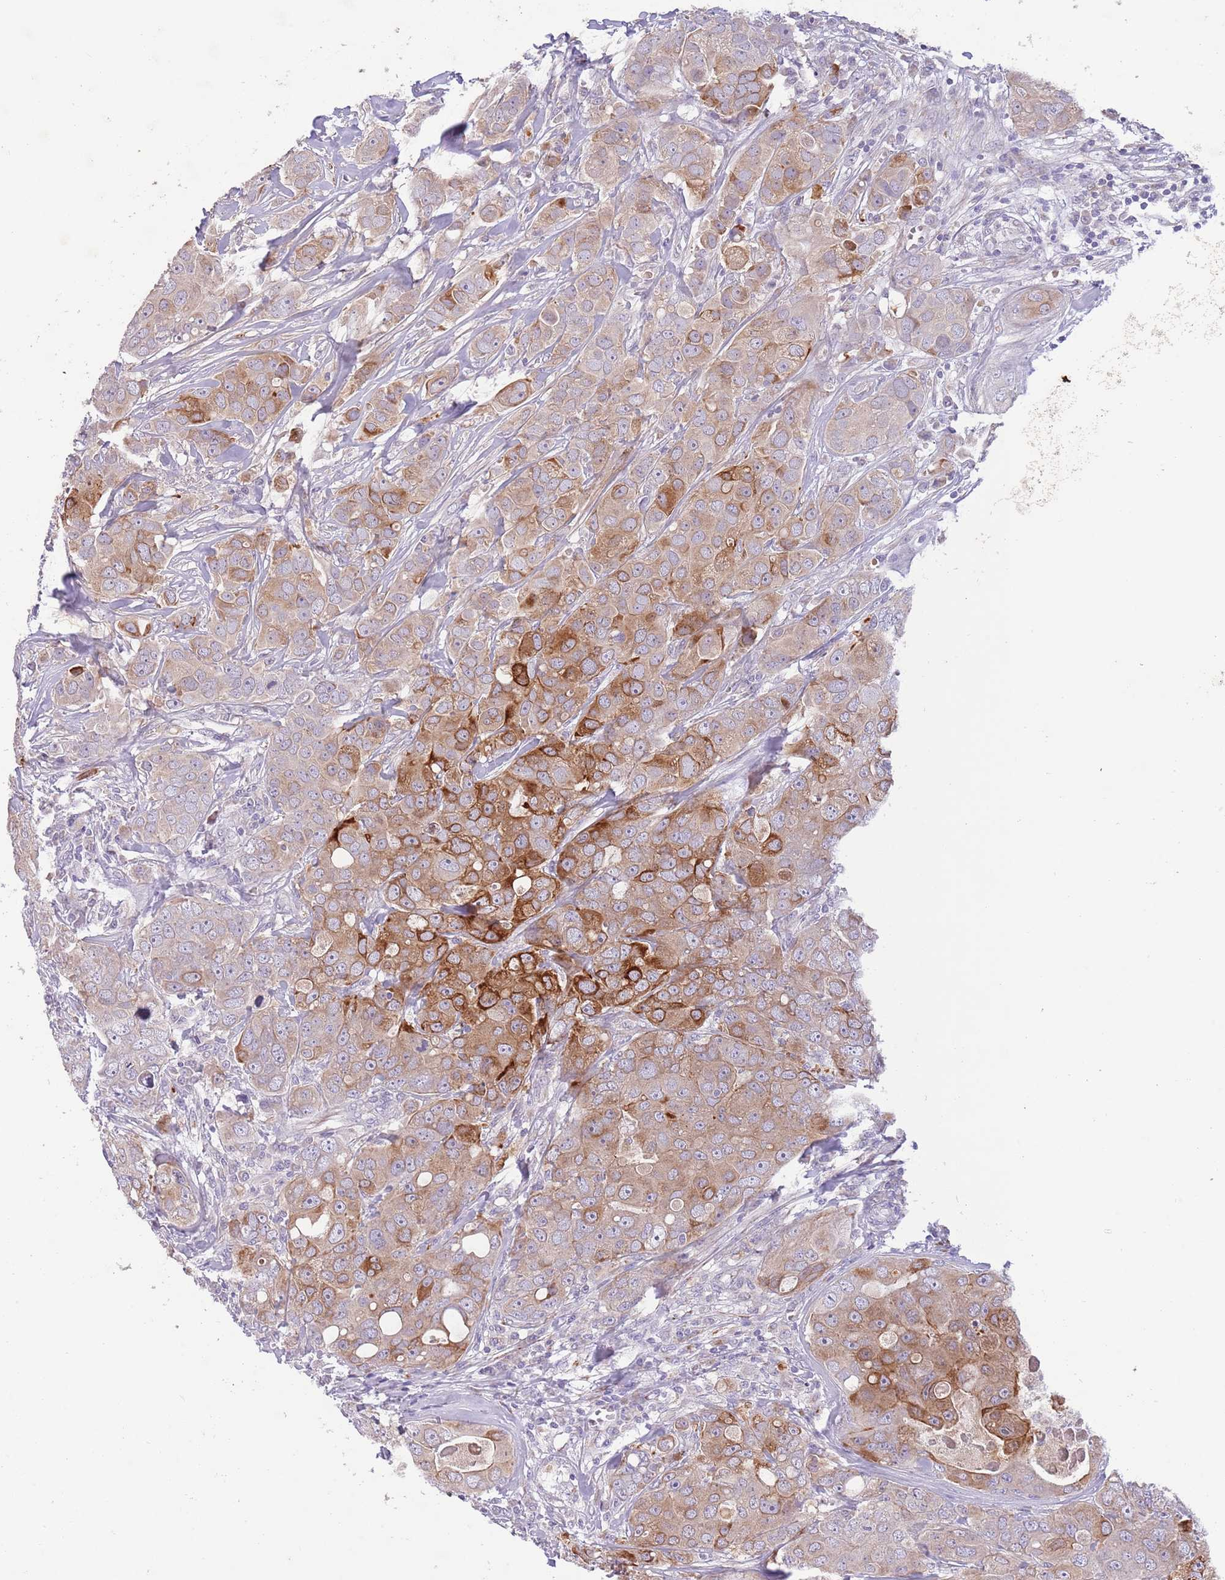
{"staining": {"intensity": "strong", "quantity": "25%-75%", "location": "cytoplasmic/membranous"}, "tissue": "breast cancer", "cell_type": "Tumor cells", "image_type": "cancer", "snomed": [{"axis": "morphology", "description": "Duct carcinoma"}, {"axis": "topography", "description": "Breast"}], "caption": "Strong cytoplasmic/membranous staining is present in about 25%-75% of tumor cells in breast cancer. (Brightfield microscopy of DAB IHC at high magnification).", "gene": "ZNF658", "patient": {"sex": "female", "age": 43}}